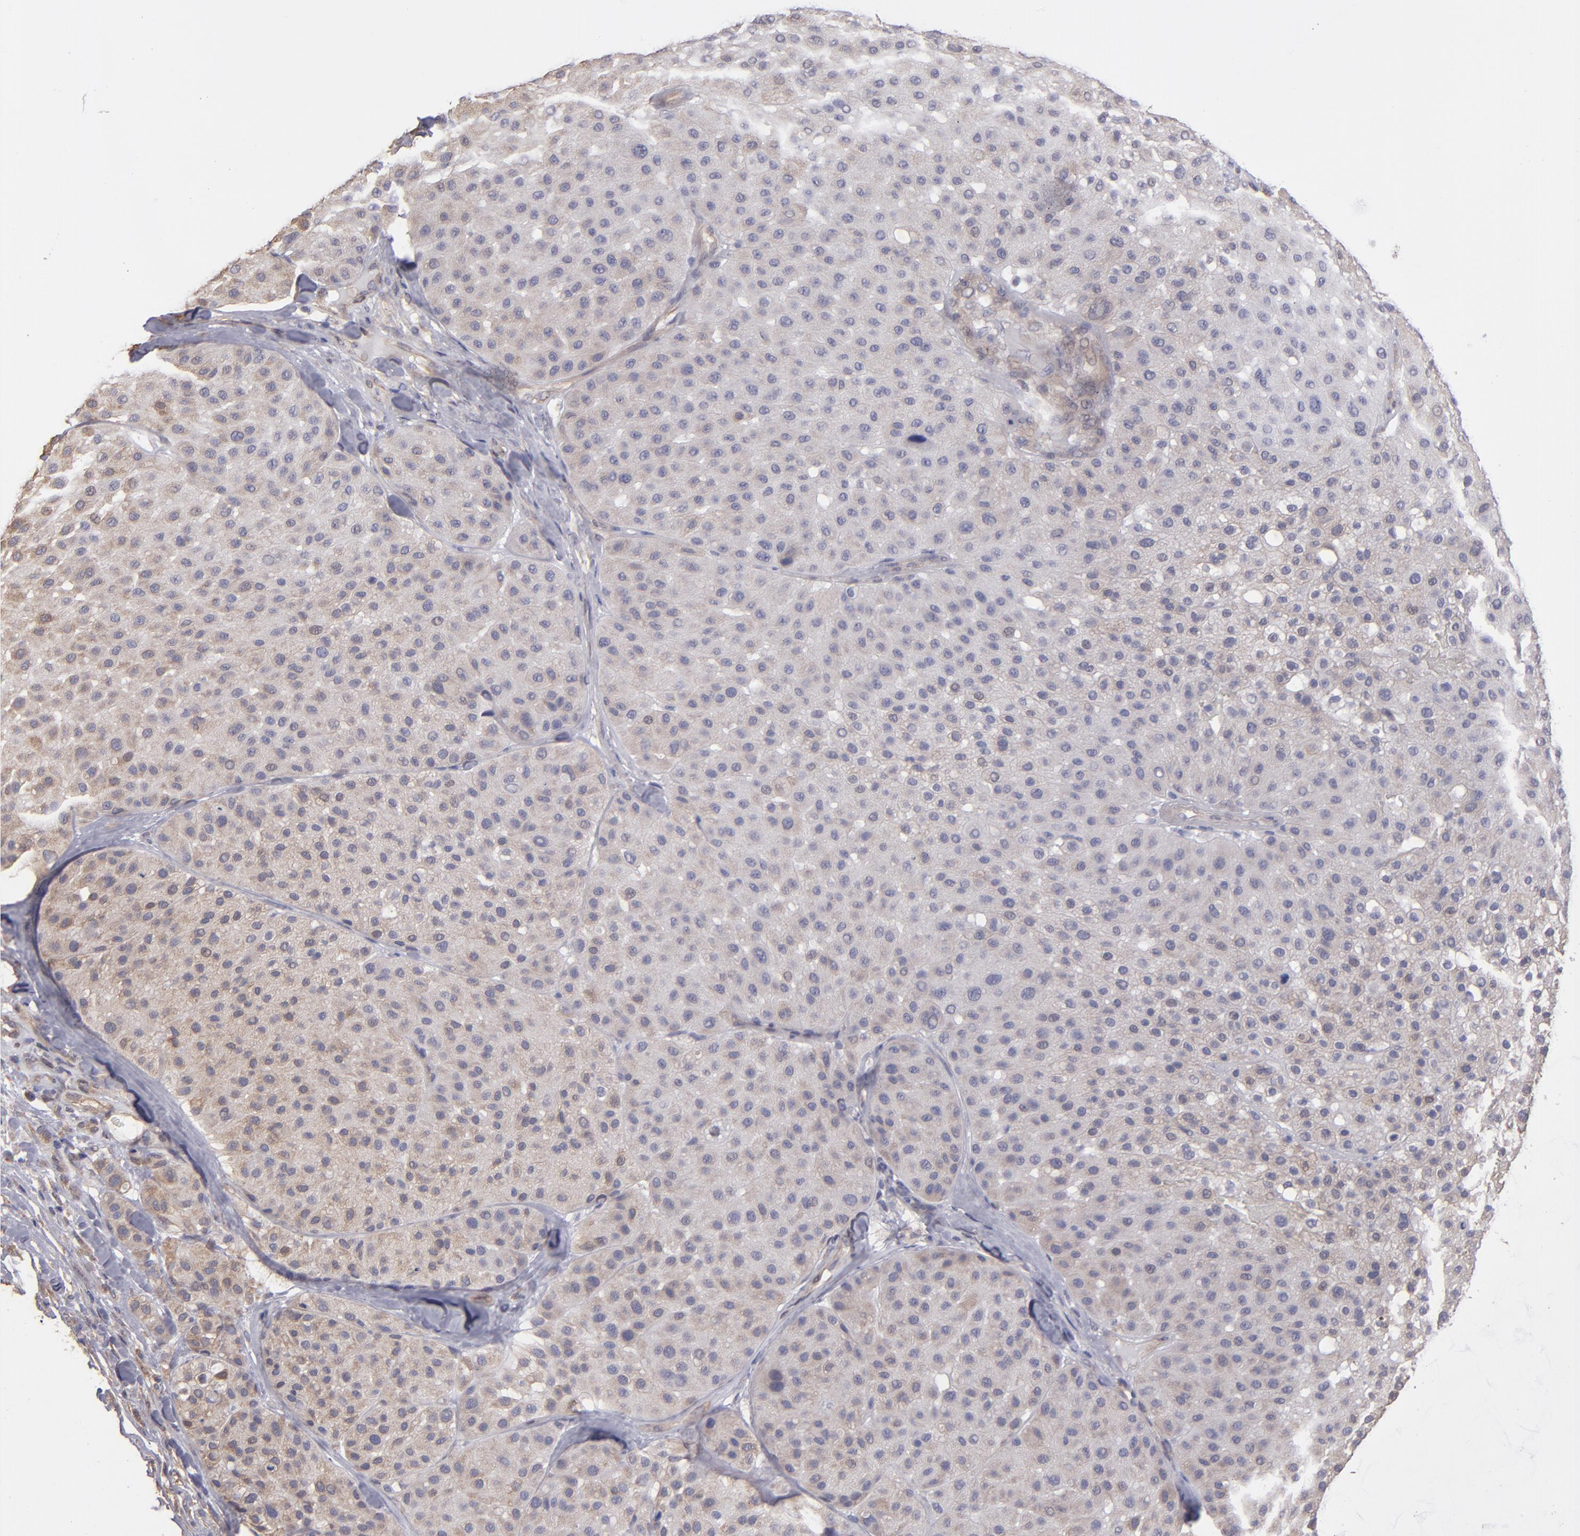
{"staining": {"intensity": "weak", "quantity": ">75%", "location": "cytoplasmic/membranous"}, "tissue": "melanoma", "cell_type": "Tumor cells", "image_type": "cancer", "snomed": [{"axis": "morphology", "description": "Normal tissue, NOS"}, {"axis": "morphology", "description": "Malignant melanoma, Metastatic site"}, {"axis": "topography", "description": "Skin"}], "caption": "Human malignant melanoma (metastatic site) stained for a protein (brown) exhibits weak cytoplasmic/membranous positive positivity in approximately >75% of tumor cells.", "gene": "NDRG2", "patient": {"sex": "male", "age": 41}}